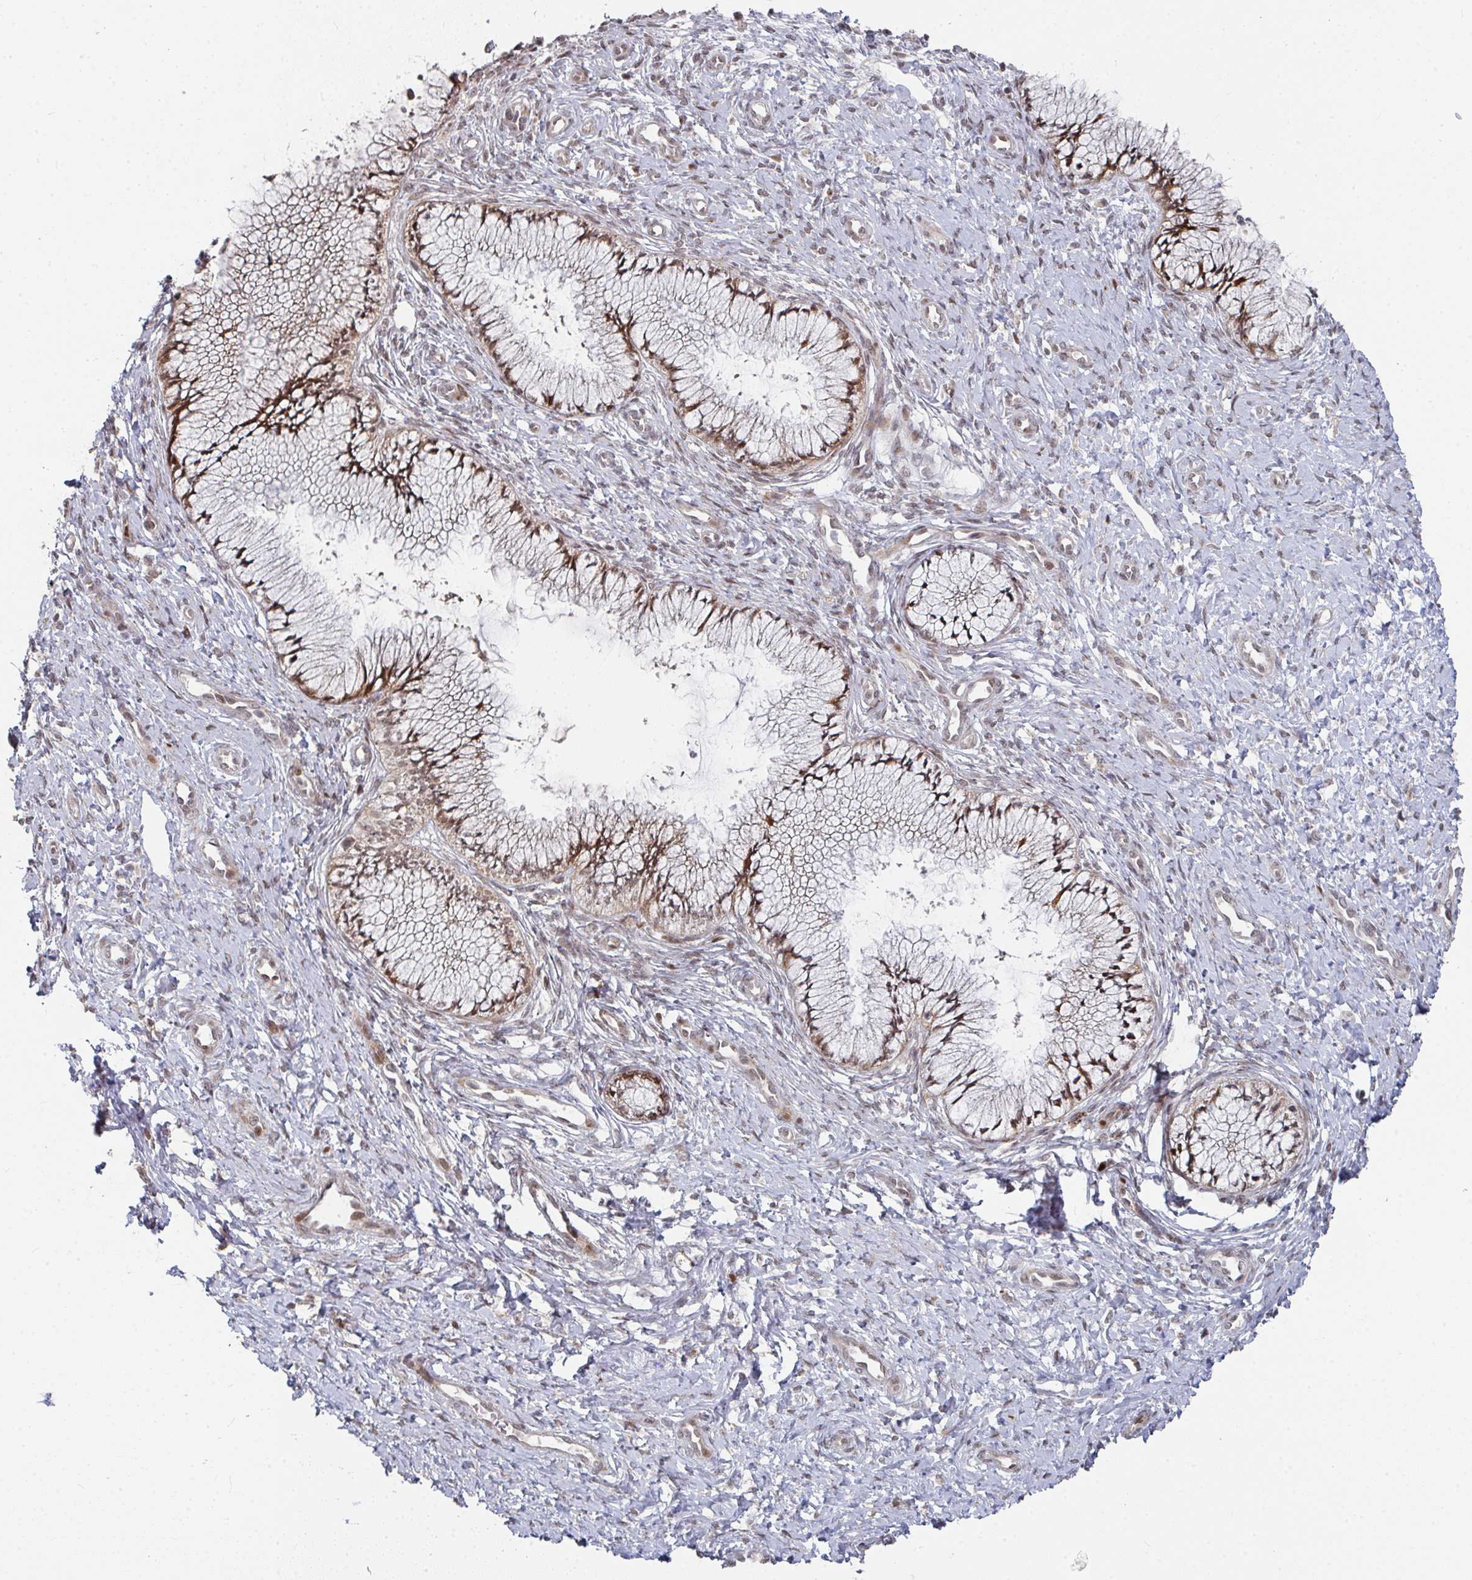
{"staining": {"intensity": "moderate", "quantity": ">75%", "location": "cytoplasmic/membranous,nuclear"}, "tissue": "cervix", "cell_type": "Glandular cells", "image_type": "normal", "snomed": [{"axis": "morphology", "description": "Normal tissue, NOS"}, {"axis": "topography", "description": "Cervix"}], "caption": "About >75% of glandular cells in unremarkable cervix reveal moderate cytoplasmic/membranous,nuclear protein positivity as visualized by brown immunohistochemical staining.", "gene": "RBBP5", "patient": {"sex": "female", "age": 37}}